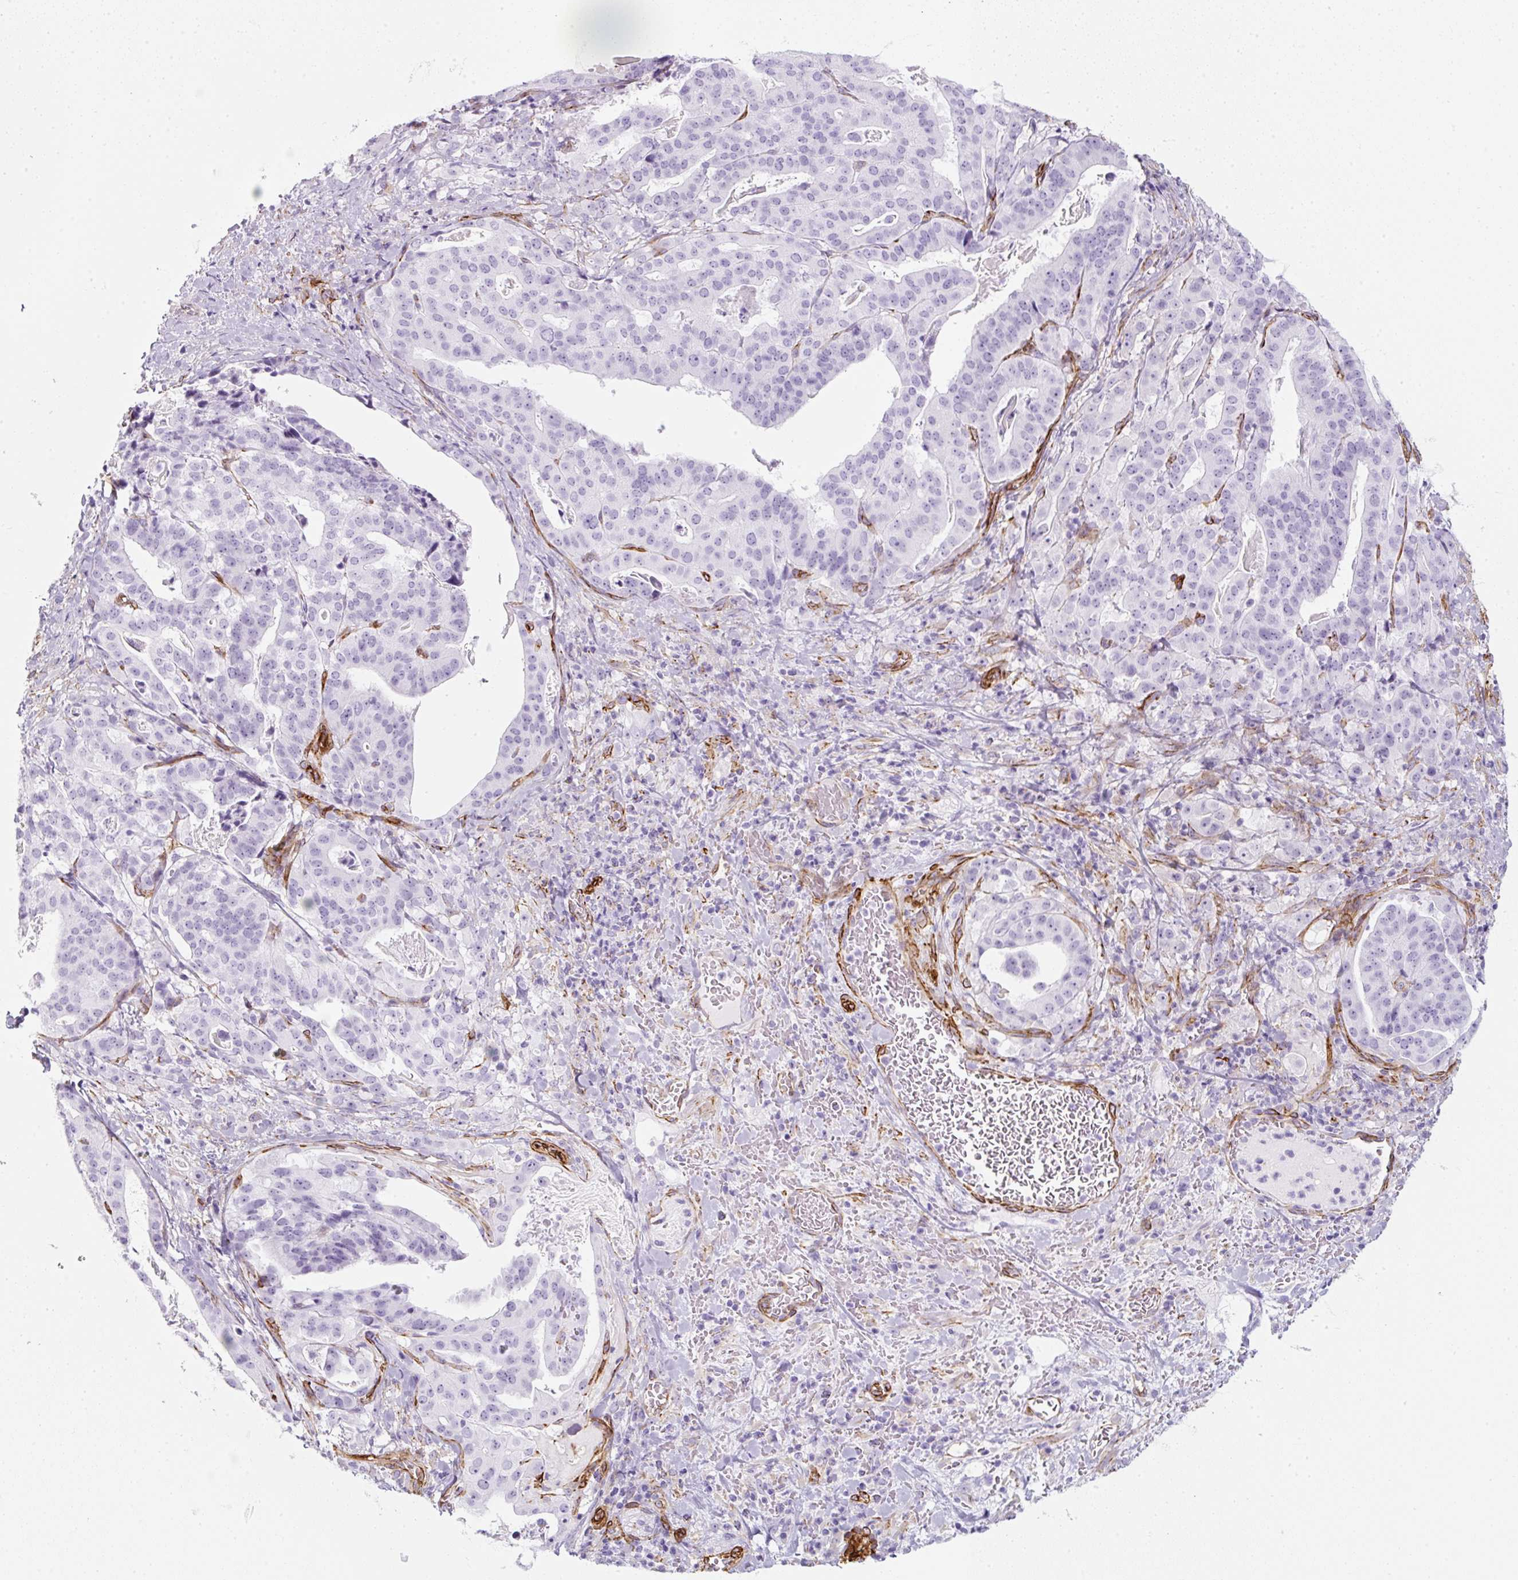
{"staining": {"intensity": "negative", "quantity": "none", "location": "none"}, "tissue": "stomach cancer", "cell_type": "Tumor cells", "image_type": "cancer", "snomed": [{"axis": "morphology", "description": "Adenocarcinoma, NOS"}, {"axis": "topography", "description": "Stomach"}], "caption": "Protein analysis of stomach cancer (adenocarcinoma) demonstrates no significant staining in tumor cells. Nuclei are stained in blue.", "gene": "CAVIN3", "patient": {"sex": "male", "age": 48}}